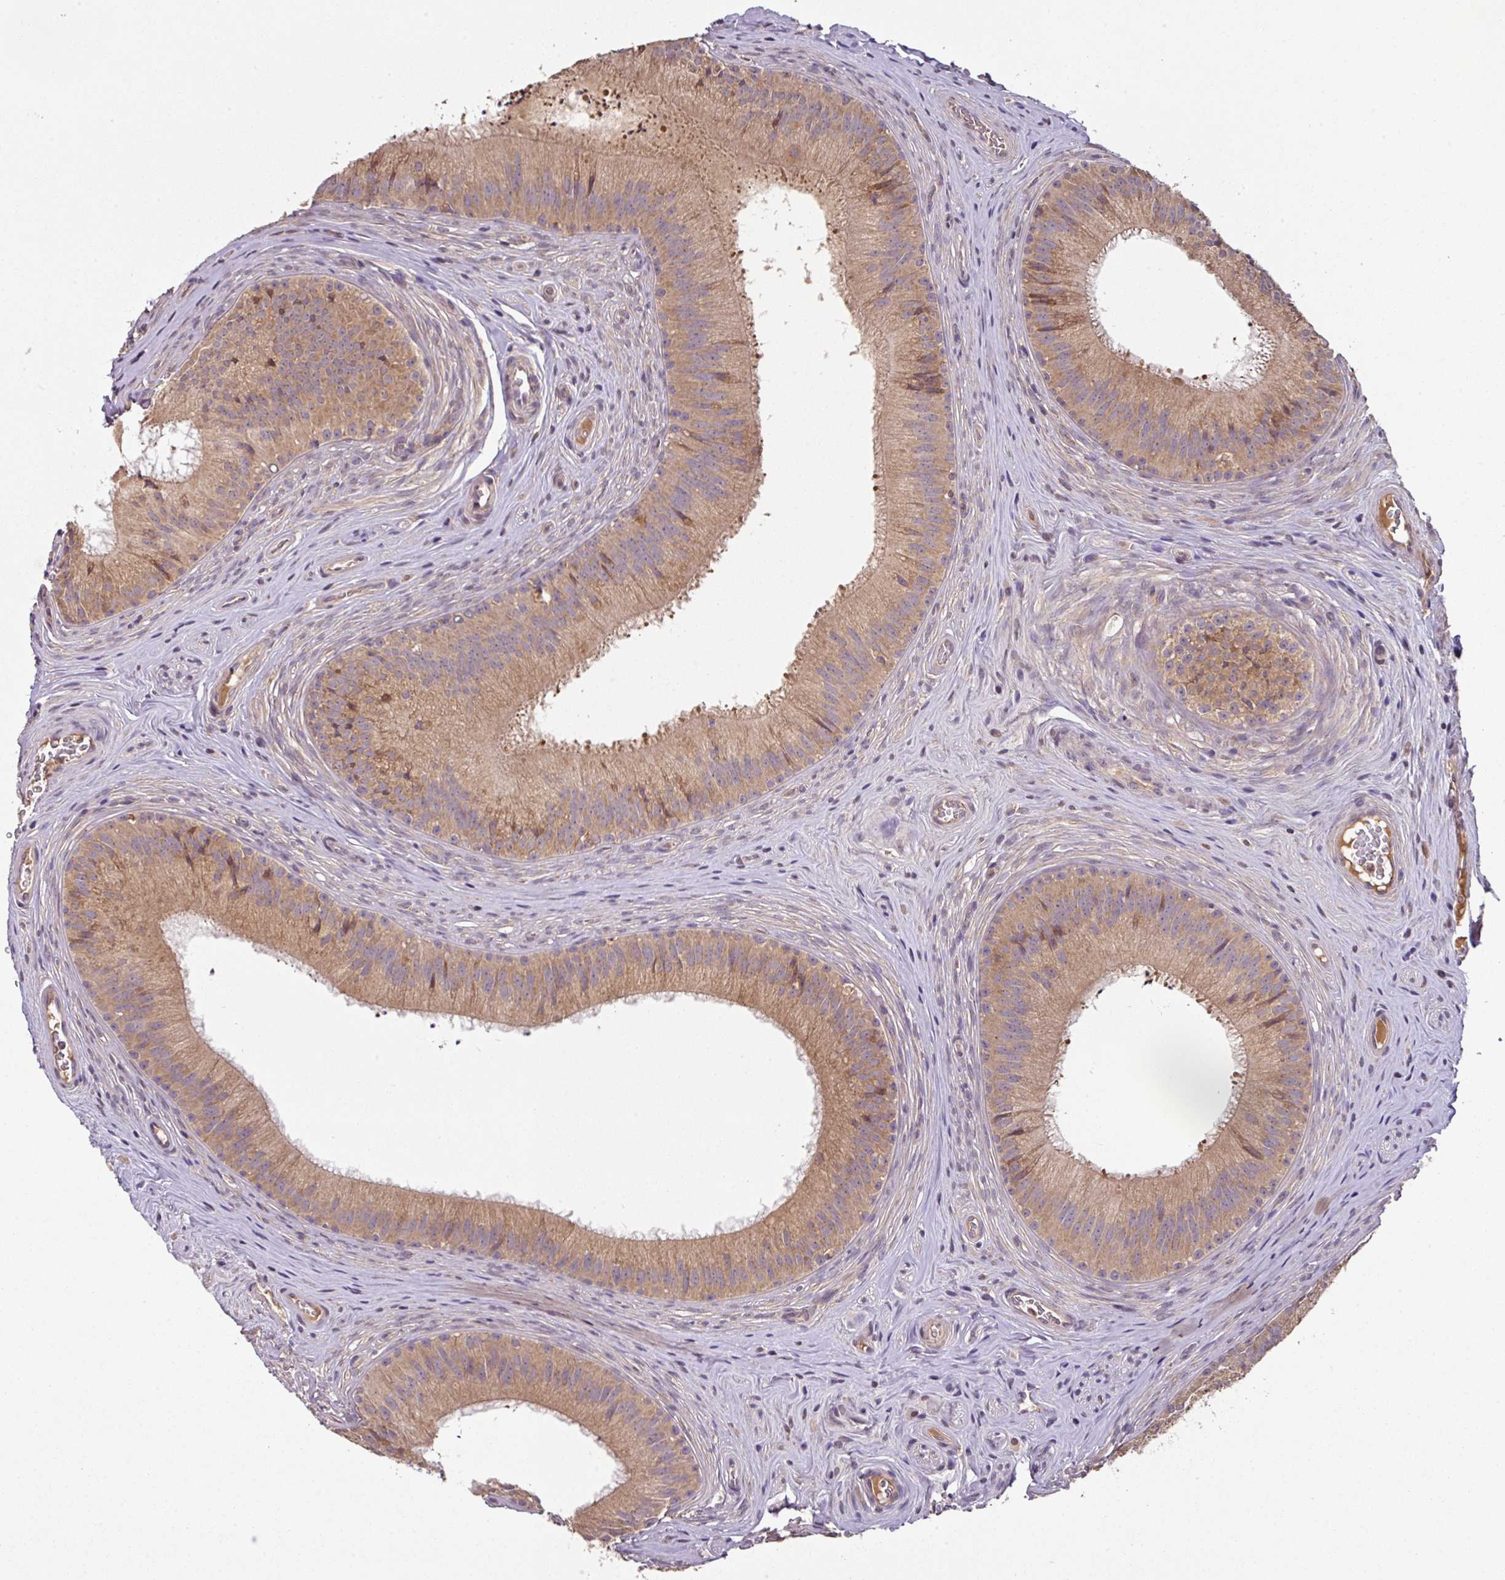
{"staining": {"intensity": "moderate", "quantity": ">75%", "location": "cytoplasmic/membranous"}, "tissue": "epididymis", "cell_type": "Glandular cells", "image_type": "normal", "snomed": [{"axis": "morphology", "description": "Normal tissue, NOS"}, {"axis": "topography", "description": "Epididymis"}], "caption": "This histopathology image demonstrates immunohistochemistry staining of unremarkable human epididymis, with medium moderate cytoplasmic/membranous staining in about >75% of glandular cells.", "gene": "MRRF", "patient": {"sex": "male", "age": 24}}